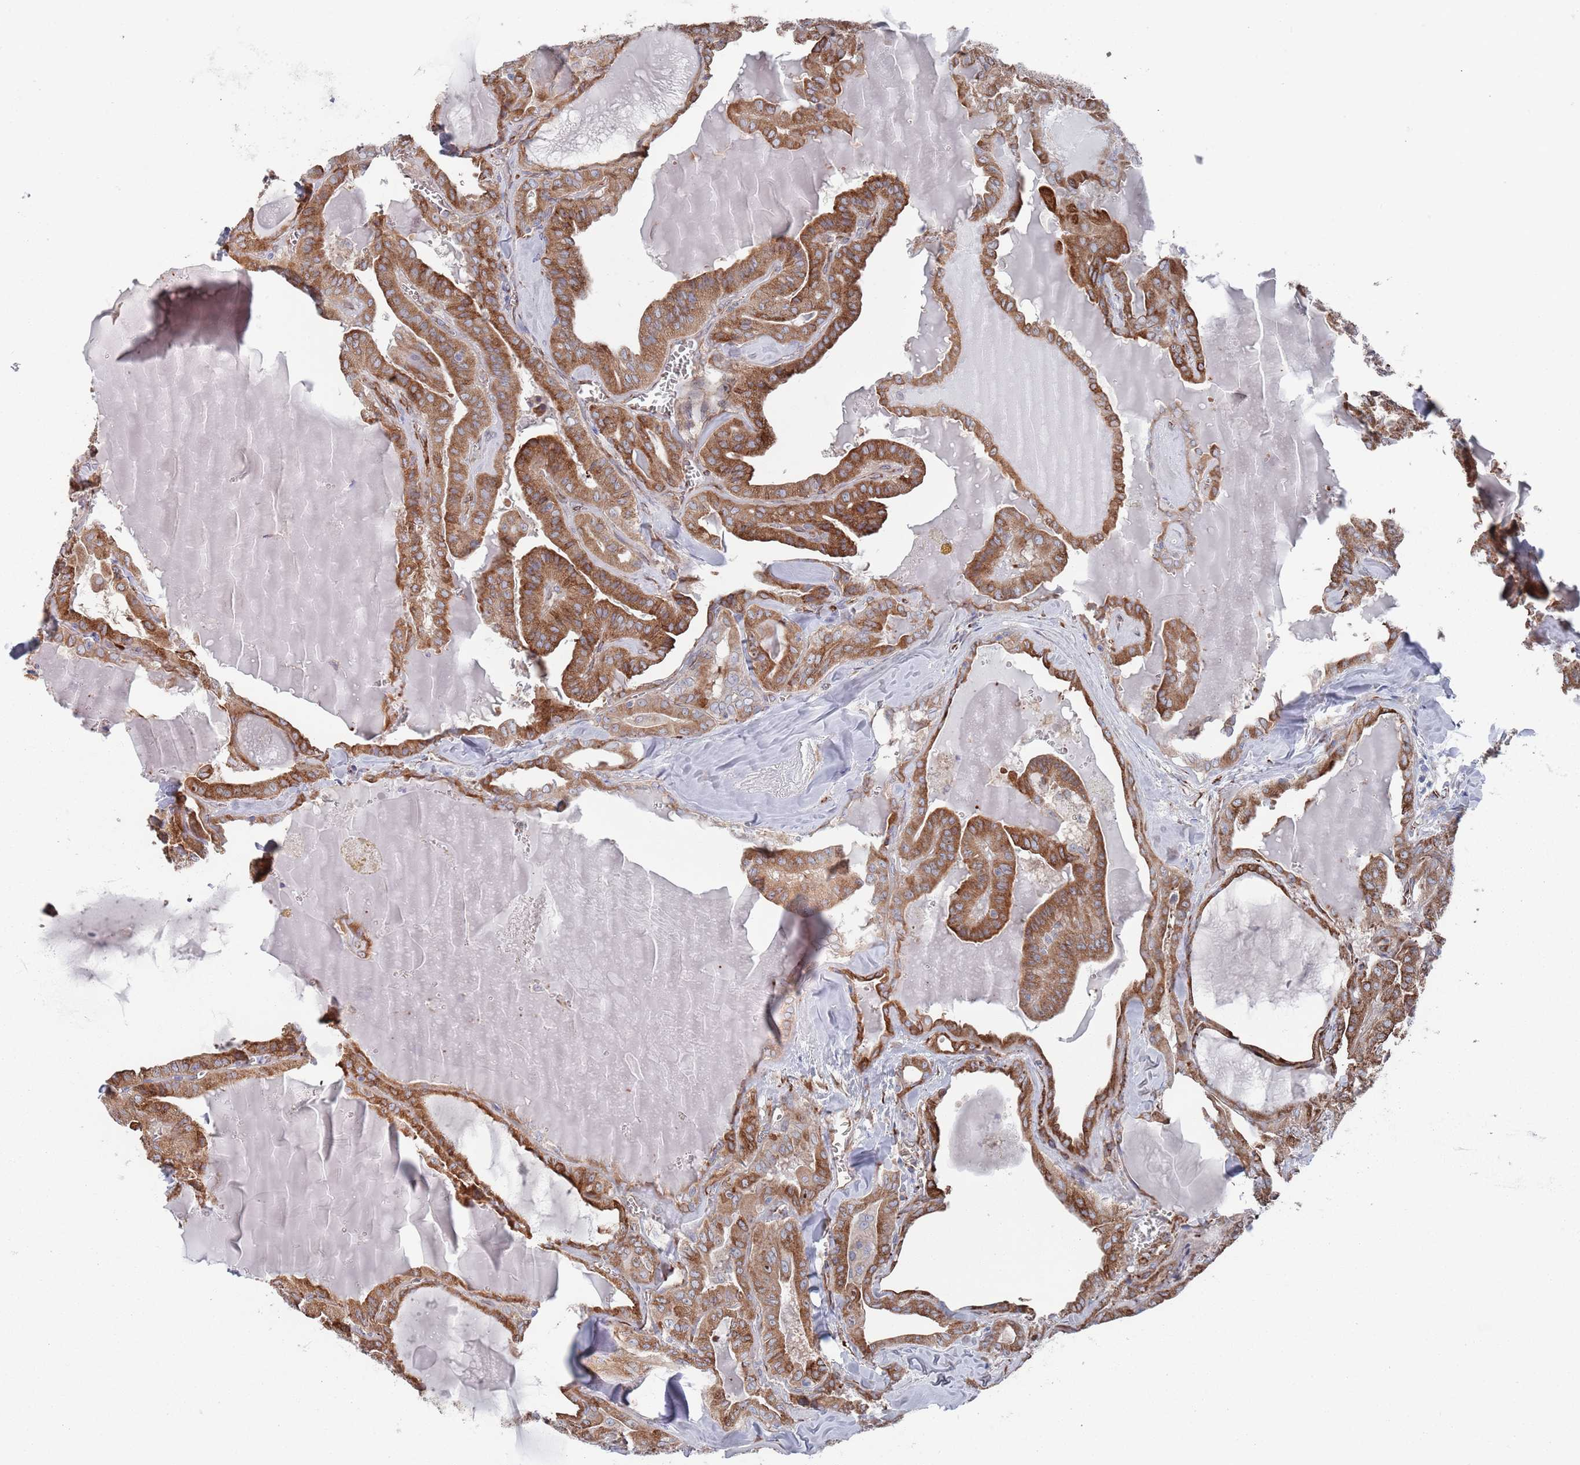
{"staining": {"intensity": "strong", "quantity": ">75%", "location": "cytoplasmic/membranous"}, "tissue": "thyroid cancer", "cell_type": "Tumor cells", "image_type": "cancer", "snomed": [{"axis": "morphology", "description": "Papillary adenocarcinoma, NOS"}, {"axis": "topography", "description": "Thyroid gland"}], "caption": "Strong cytoplasmic/membranous expression for a protein is identified in about >75% of tumor cells of thyroid cancer using IHC.", "gene": "CCDC106", "patient": {"sex": "male", "age": 52}}